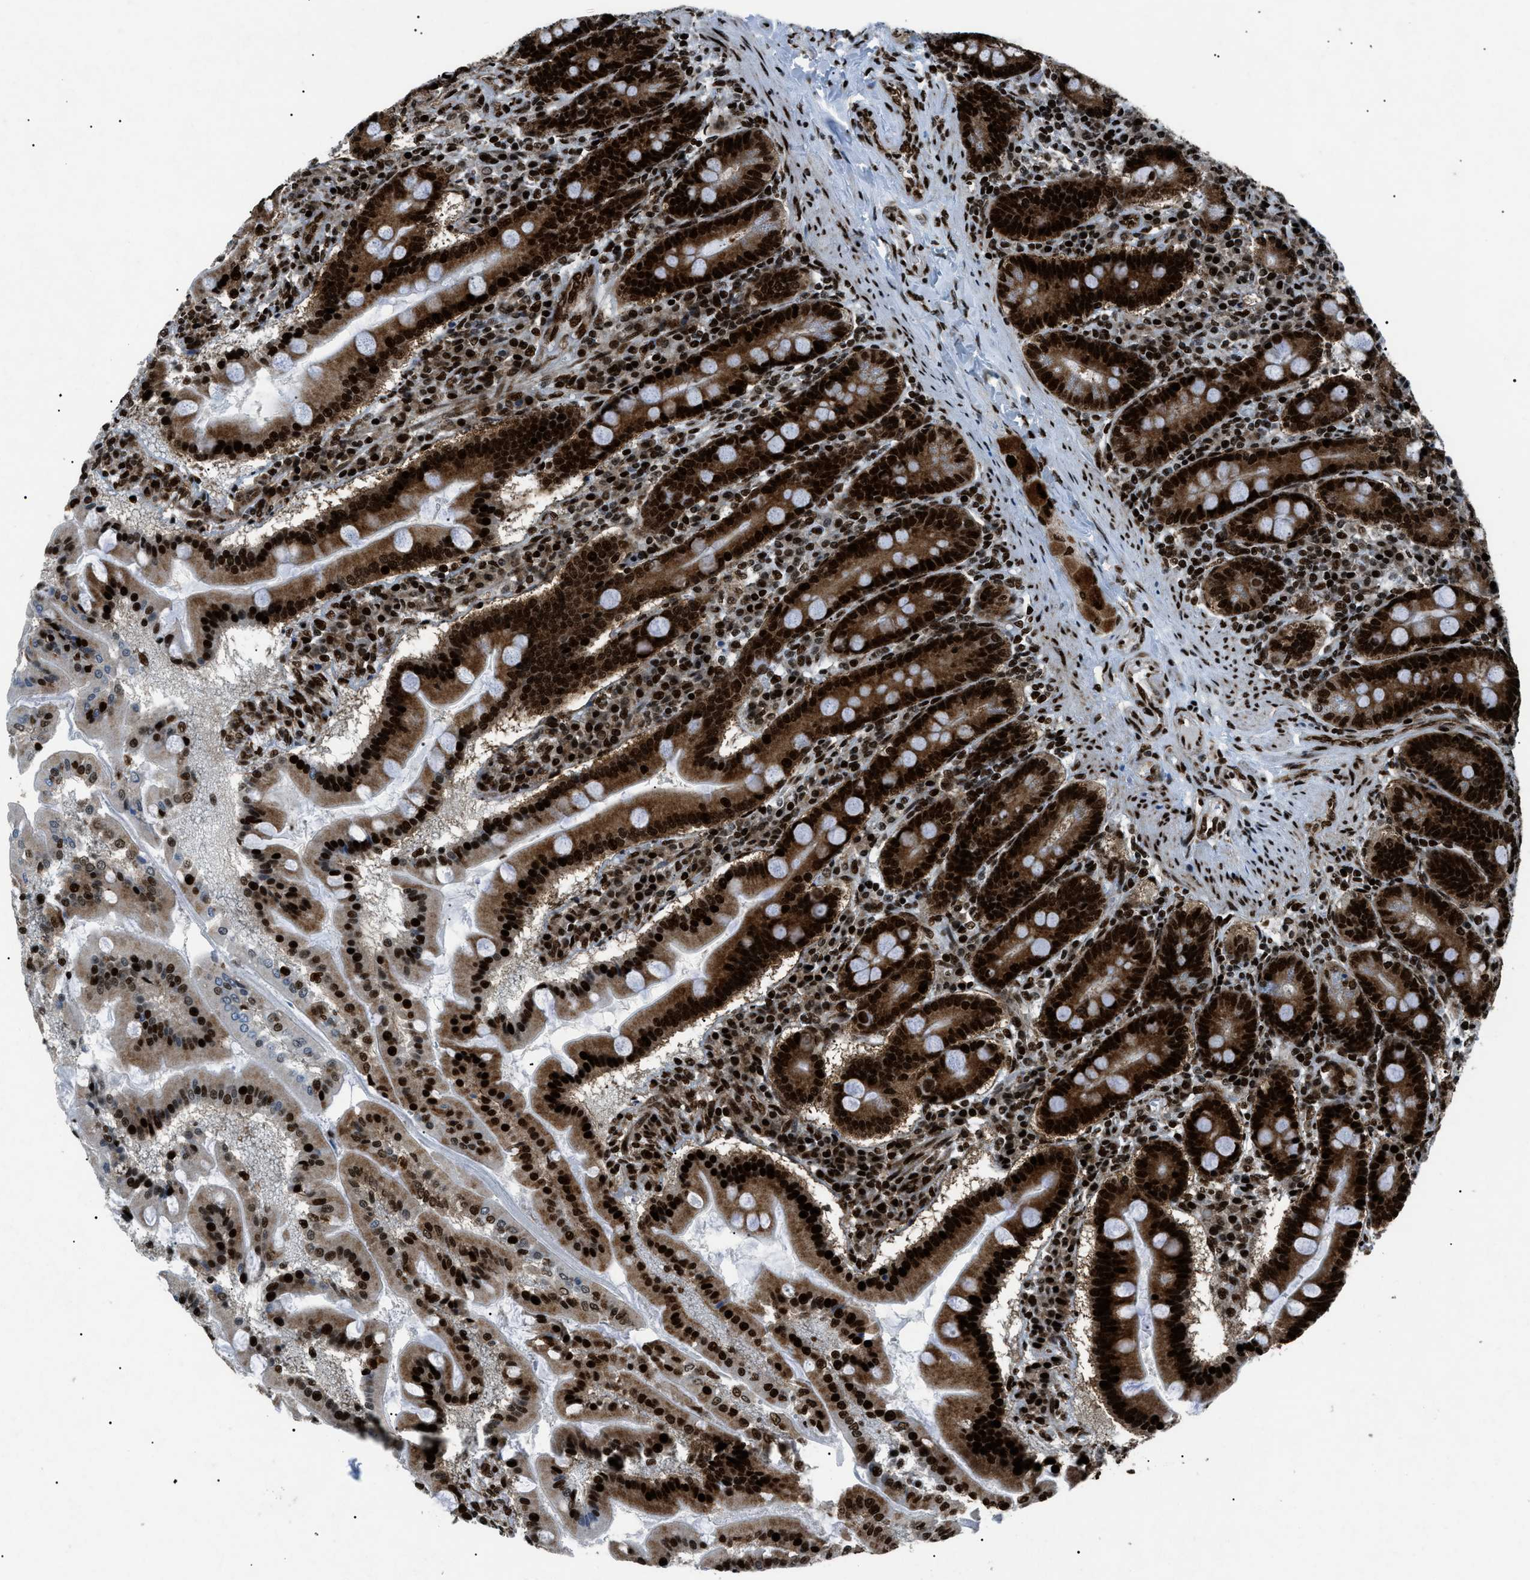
{"staining": {"intensity": "strong", "quantity": ">75%", "location": "cytoplasmic/membranous,nuclear"}, "tissue": "duodenum", "cell_type": "Glandular cells", "image_type": "normal", "snomed": [{"axis": "morphology", "description": "Normal tissue, NOS"}, {"axis": "topography", "description": "Duodenum"}], "caption": "Brown immunohistochemical staining in unremarkable duodenum demonstrates strong cytoplasmic/membranous,nuclear positivity in approximately >75% of glandular cells. The staining was performed using DAB to visualize the protein expression in brown, while the nuclei were stained in blue with hematoxylin (Magnification: 20x).", "gene": "HNRNPK", "patient": {"sex": "male", "age": 50}}